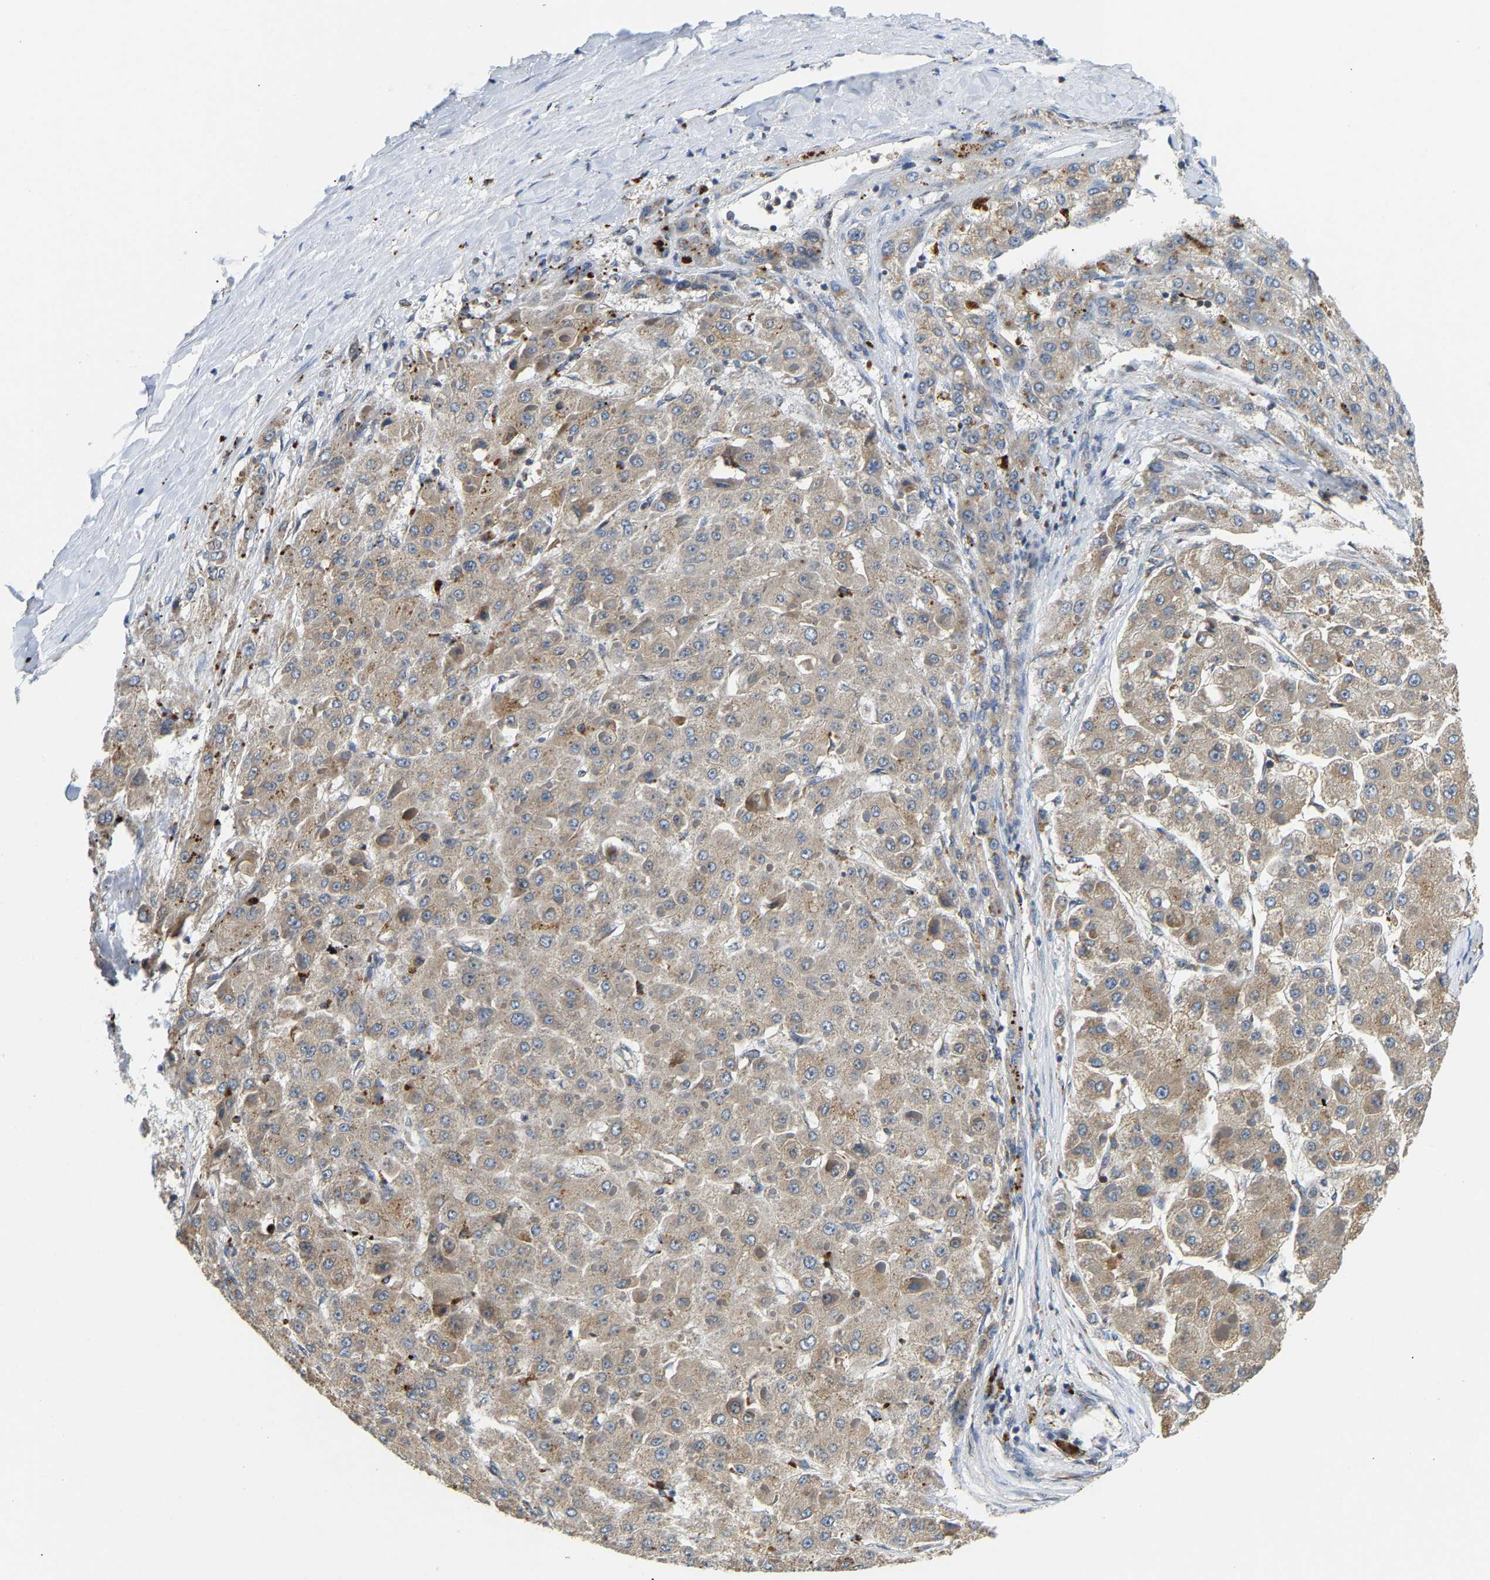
{"staining": {"intensity": "moderate", "quantity": ">75%", "location": "cytoplasmic/membranous"}, "tissue": "liver cancer", "cell_type": "Tumor cells", "image_type": "cancer", "snomed": [{"axis": "morphology", "description": "Carcinoma, Hepatocellular, NOS"}, {"axis": "topography", "description": "Liver"}], "caption": "Liver cancer (hepatocellular carcinoma) stained for a protein (brown) reveals moderate cytoplasmic/membranous positive expression in about >75% of tumor cells.", "gene": "GIMAP7", "patient": {"sex": "female", "age": 73}}